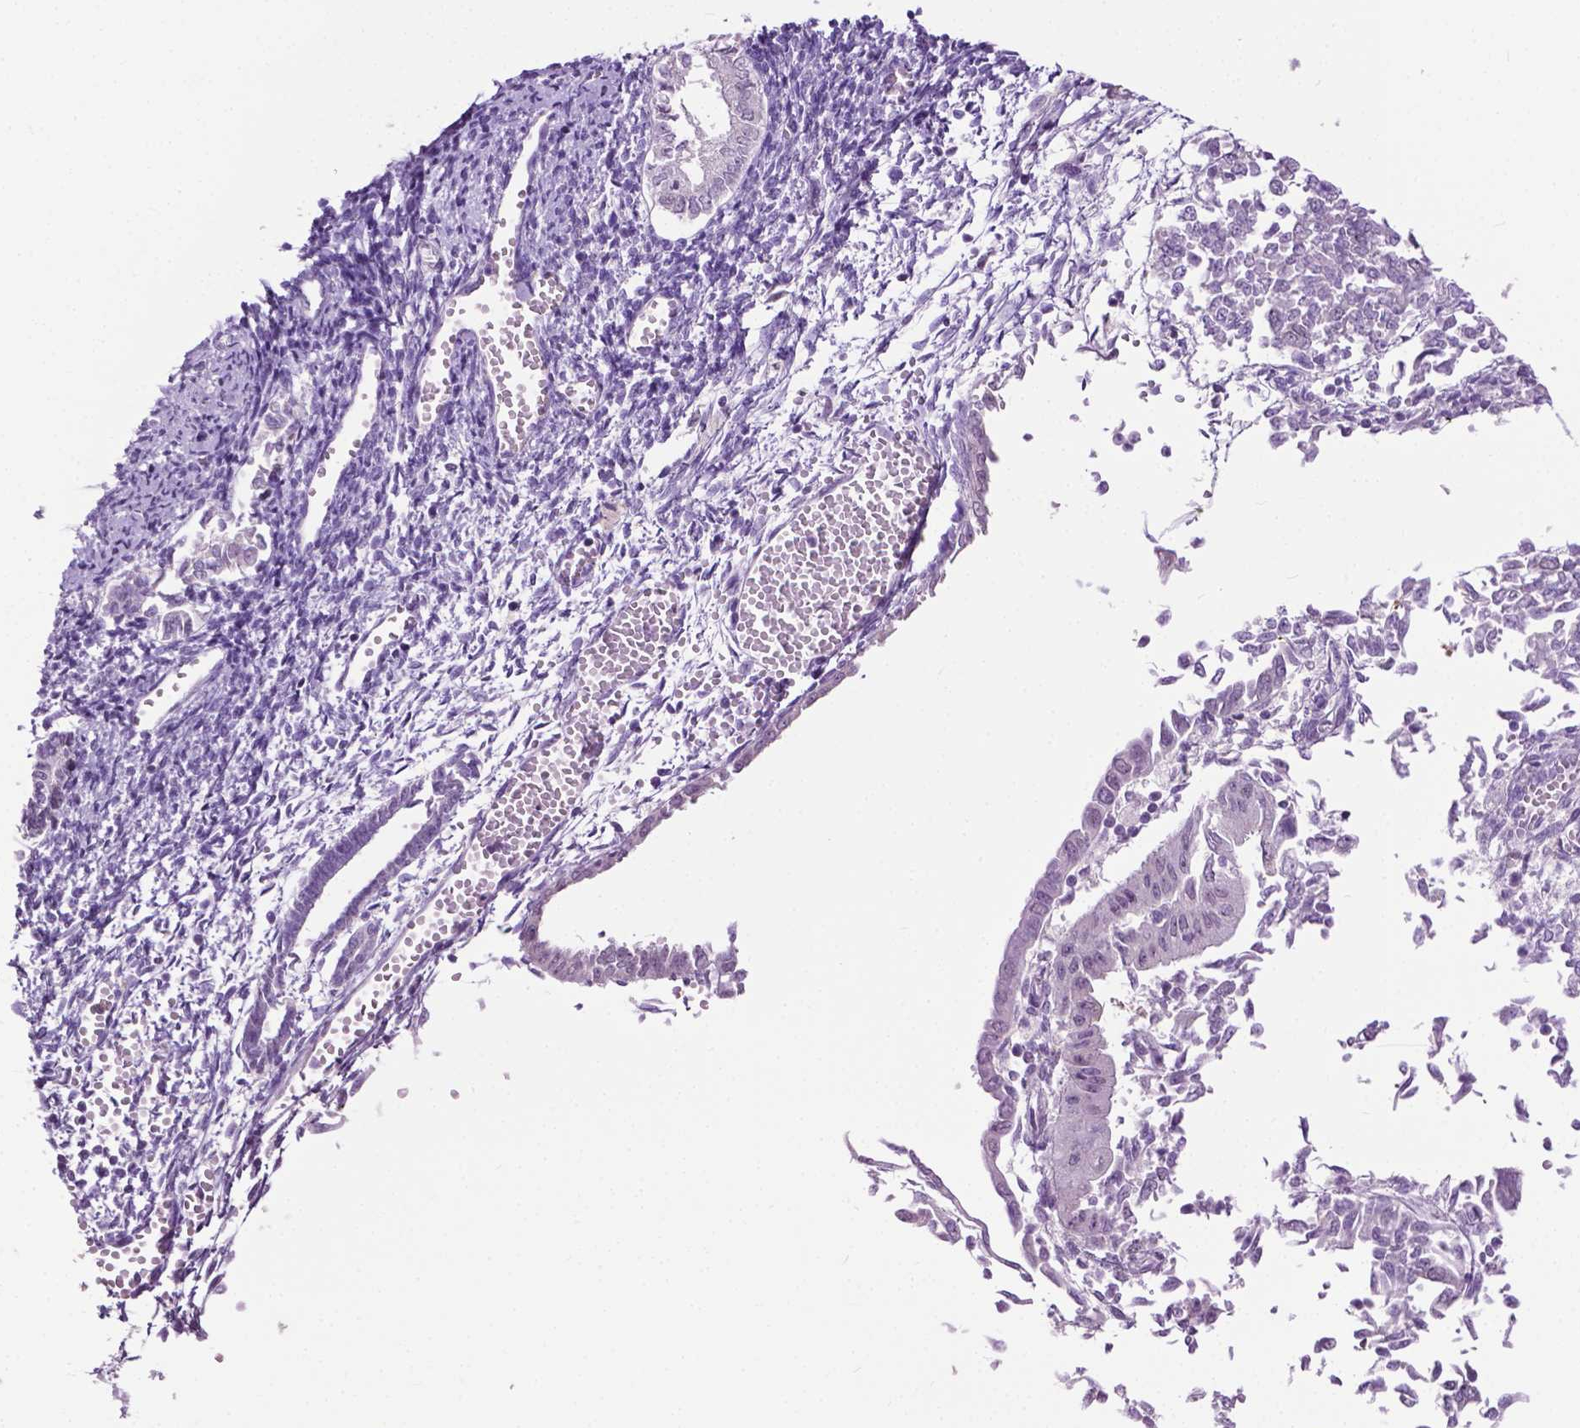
{"staining": {"intensity": "negative", "quantity": "none", "location": "none"}, "tissue": "endometrial cancer", "cell_type": "Tumor cells", "image_type": "cancer", "snomed": [{"axis": "morphology", "description": "Adenocarcinoma, NOS"}, {"axis": "topography", "description": "Endometrium"}], "caption": "Tumor cells show no significant expression in endometrial cancer. (DAB (3,3'-diaminobenzidine) immunohistochemistry (IHC) with hematoxylin counter stain).", "gene": "GPR37L1", "patient": {"sex": "female", "age": 65}}